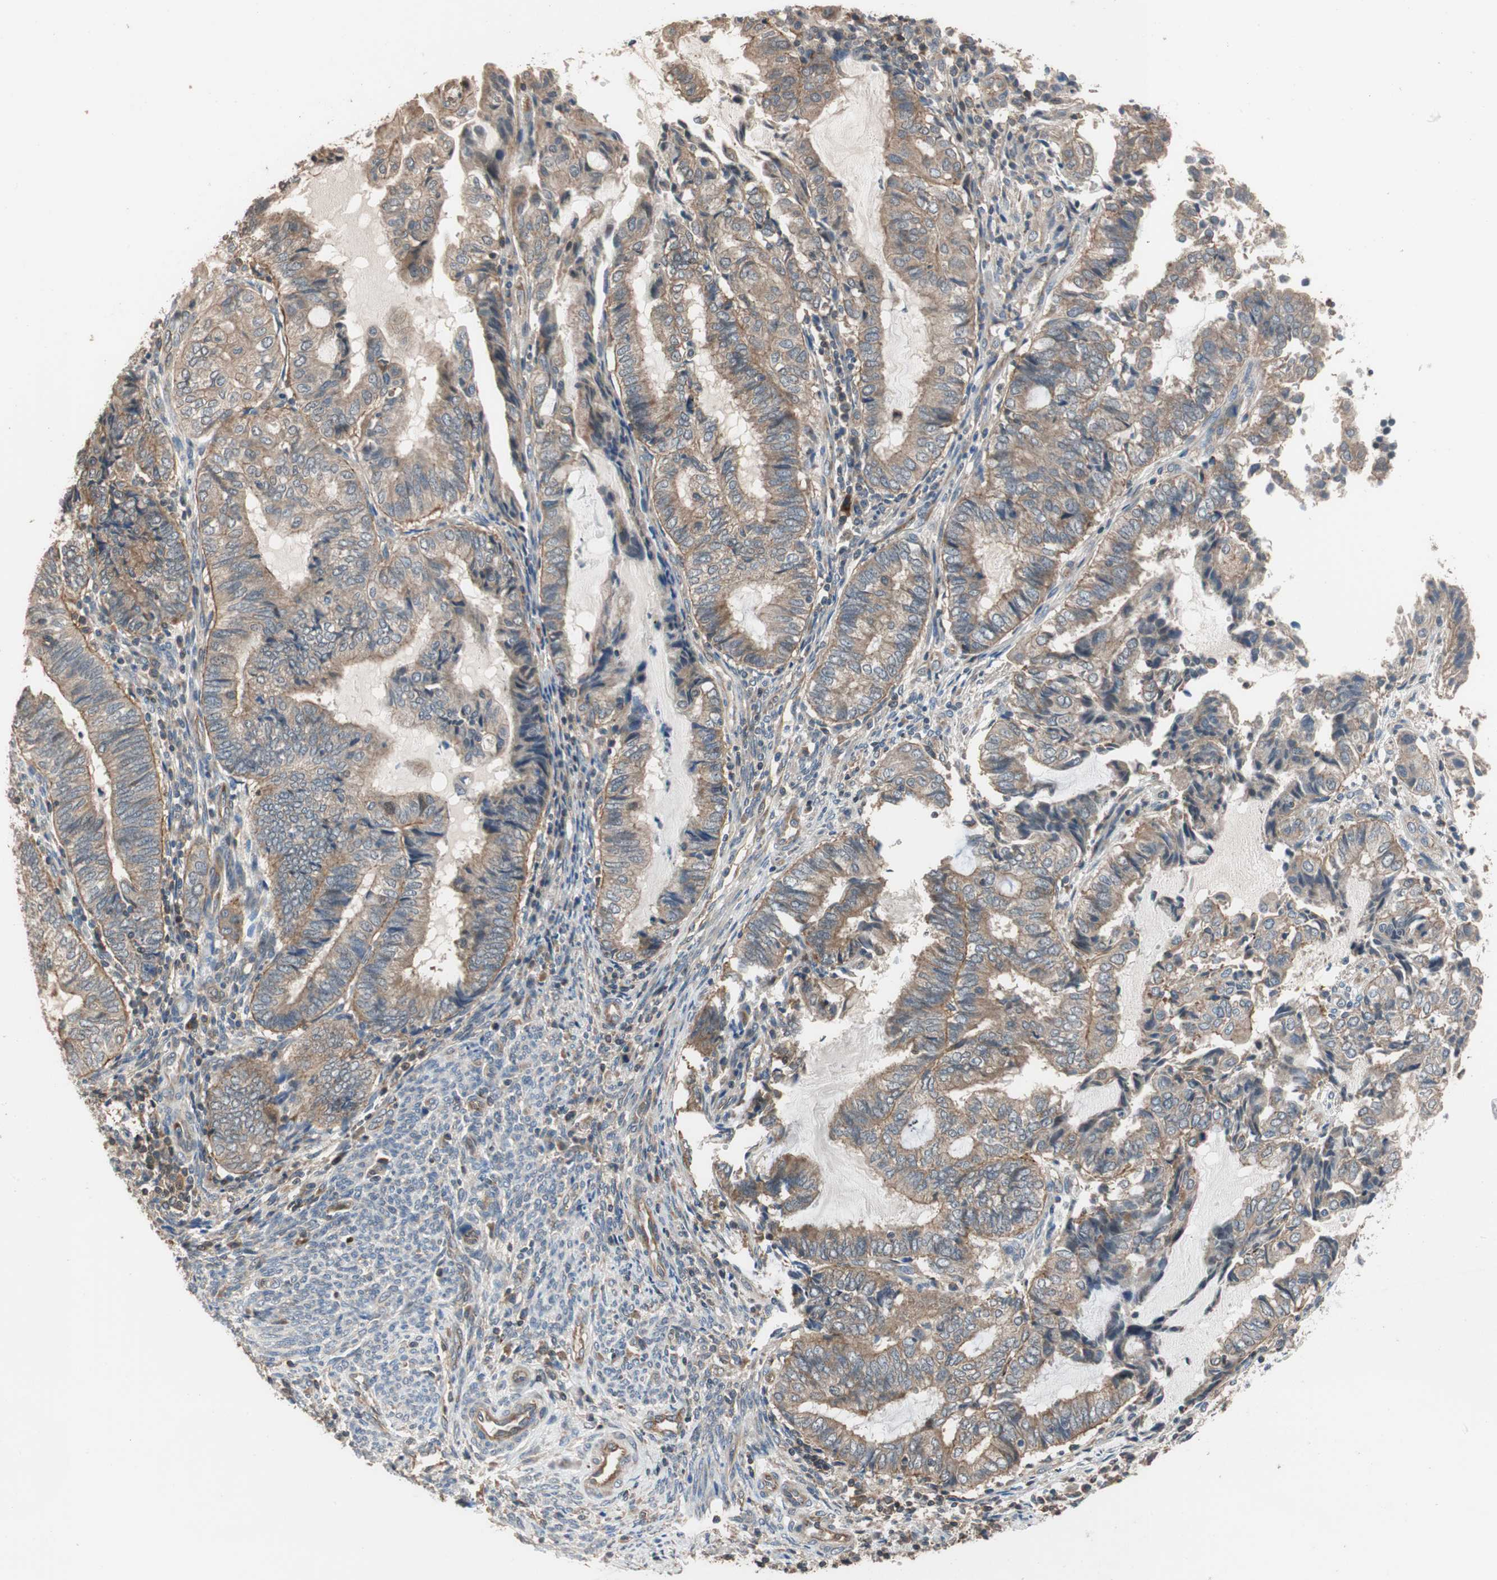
{"staining": {"intensity": "moderate", "quantity": ">75%", "location": "cytoplasmic/membranous"}, "tissue": "endometrial cancer", "cell_type": "Tumor cells", "image_type": "cancer", "snomed": [{"axis": "morphology", "description": "Adenocarcinoma, NOS"}, {"axis": "topography", "description": "Uterus"}, {"axis": "topography", "description": "Endometrium"}], "caption": "Immunohistochemical staining of endometrial adenocarcinoma reveals medium levels of moderate cytoplasmic/membranous staining in approximately >75% of tumor cells.", "gene": "MAP4K2", "patient": {"sex": "female", "age": 70}}